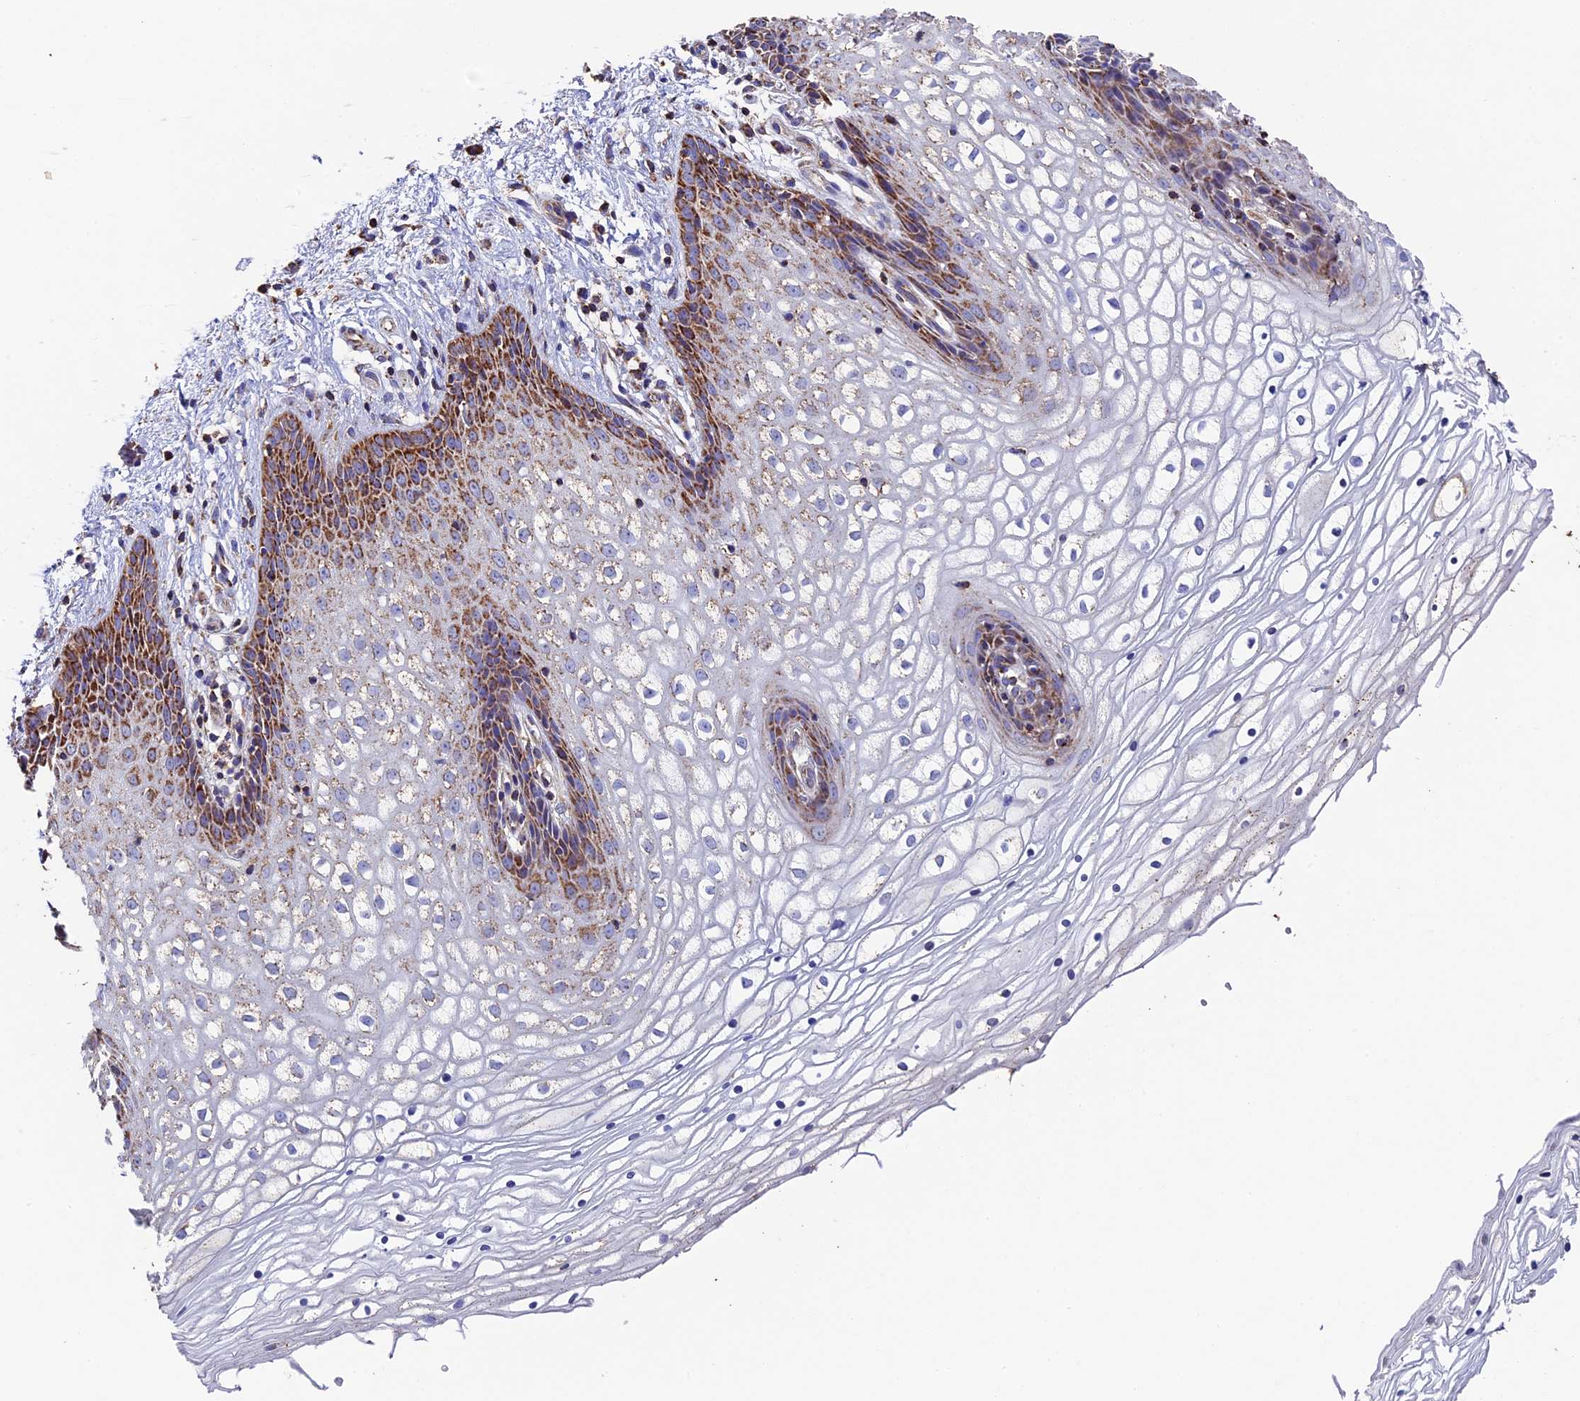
{"staining": {"intensity": "moderate", "quantity": "25%-75%", "location": "cytoplasmic/membranous"}, "tissue": "vagina", "cell_type": "Squamous epithelial cells", "image_type": "normal", "snomed": [{"axis": "morphology", "description": "Normal tissue, NOS"}, {"axis": "topography", "description": "Vagina"}], "caption": "This image reveals immunohistochemistry staining of unremarkable human vagina, with medium moderate cytoplasmic/membranous staining in approximately 25%-75% of squamous epithelial cells.", "gene": "ADAT1", "patient": {"sex": "female", "age": 34}}